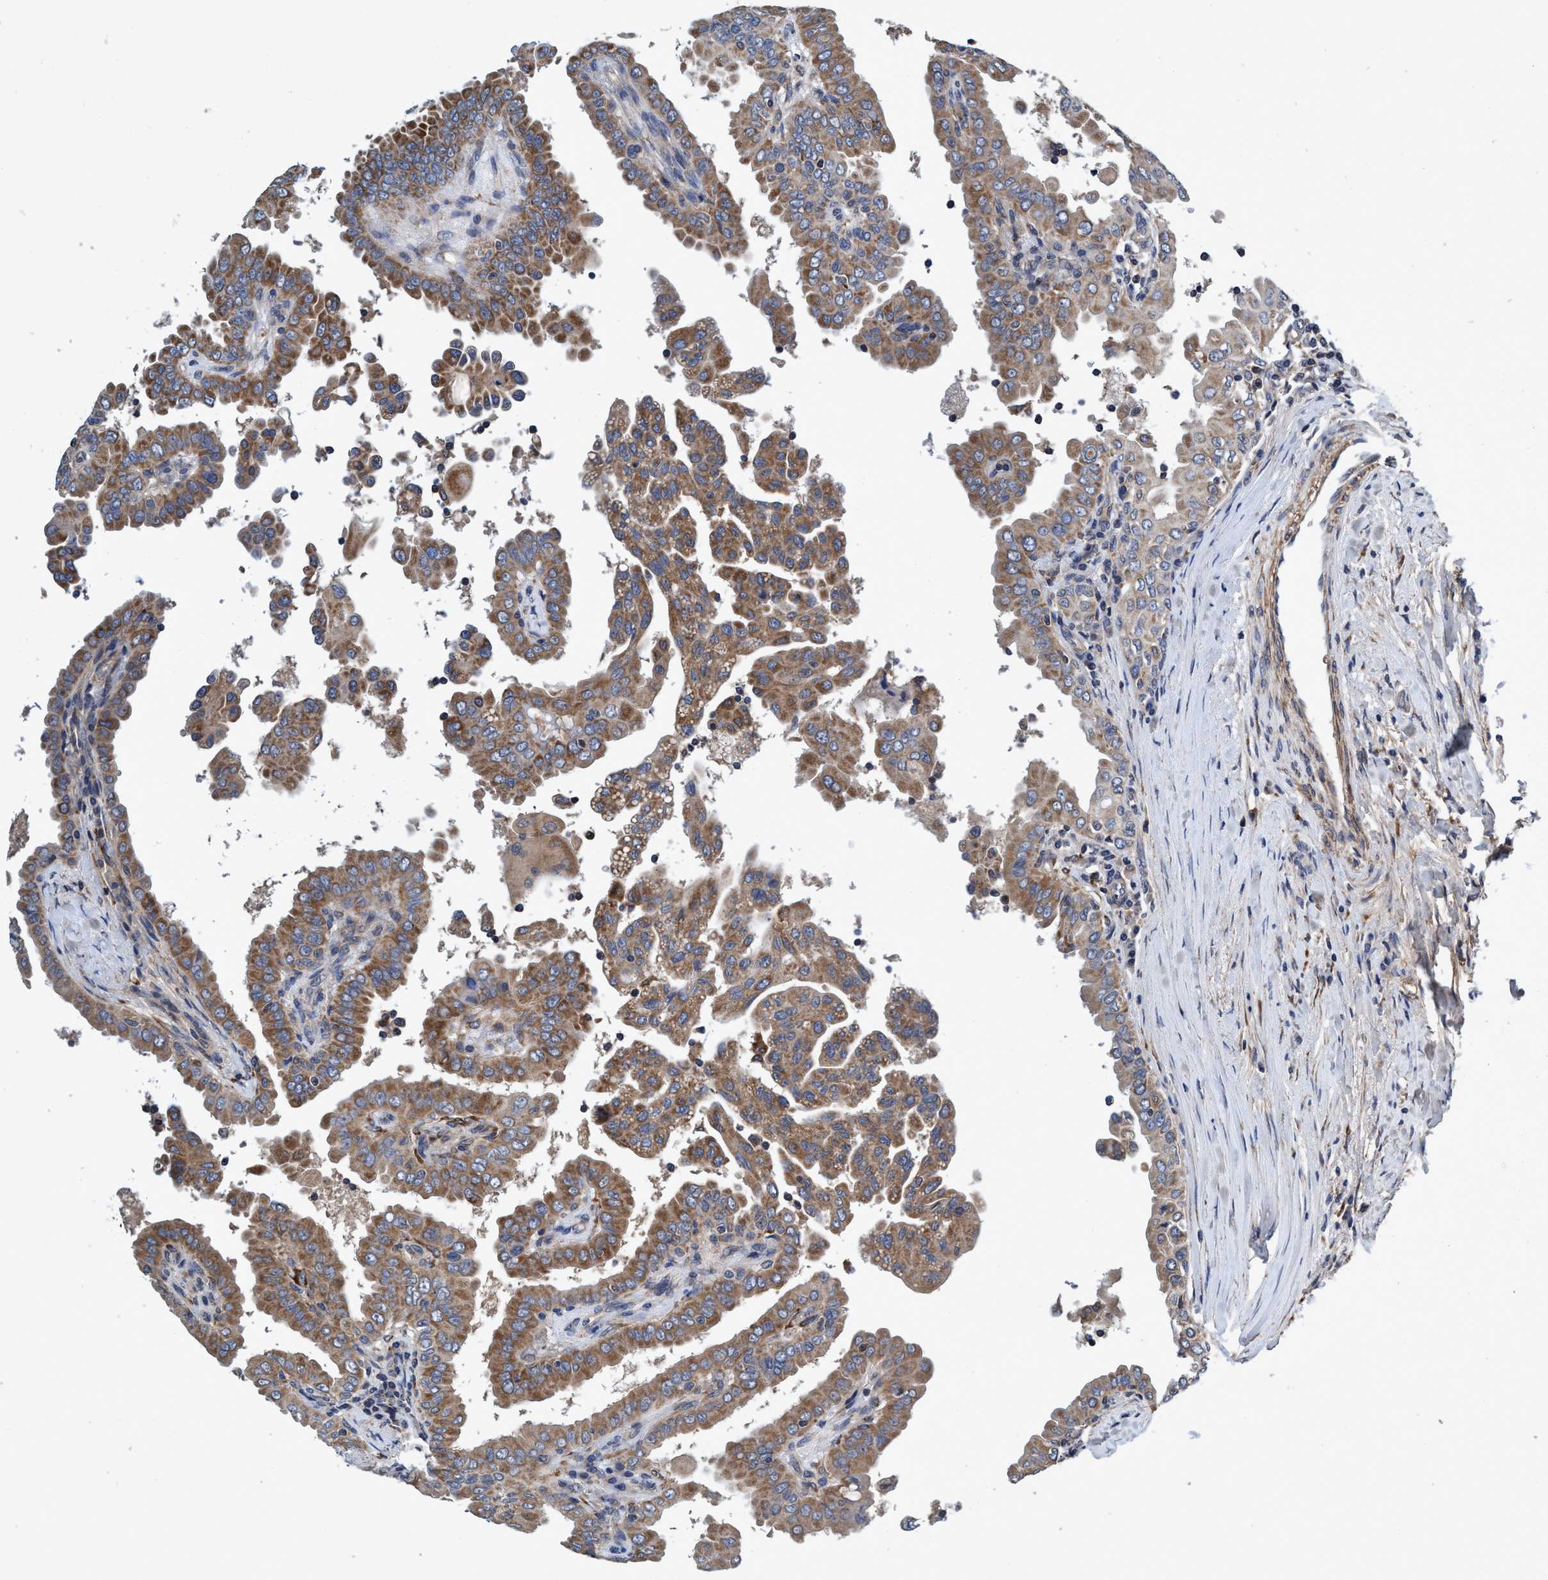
{"staining": {"intensity": "moderate", "quantity": ">75%", "location": "cytoplasmic/membranous"}, "tissue": "thyroid cancer", "cell_type": "Tumor cells", "image_type": "cancer", "snomed": [{"axis": "morphology", "description": "Papillary adenocarcinoma, NOS"}, {"axis": "topography", "description": "Thyroid gland"}], "caption": "Protein positivity by IHC shows moderate cytoplasmic/membranous staining in about >75% of tumor cells in thyroid papillary adenocarcinoma. (IHC, brightfield microscopy, high magnification).", "gene": "CALCOCO2", "patient": {"sex": "male", "age": 33}}